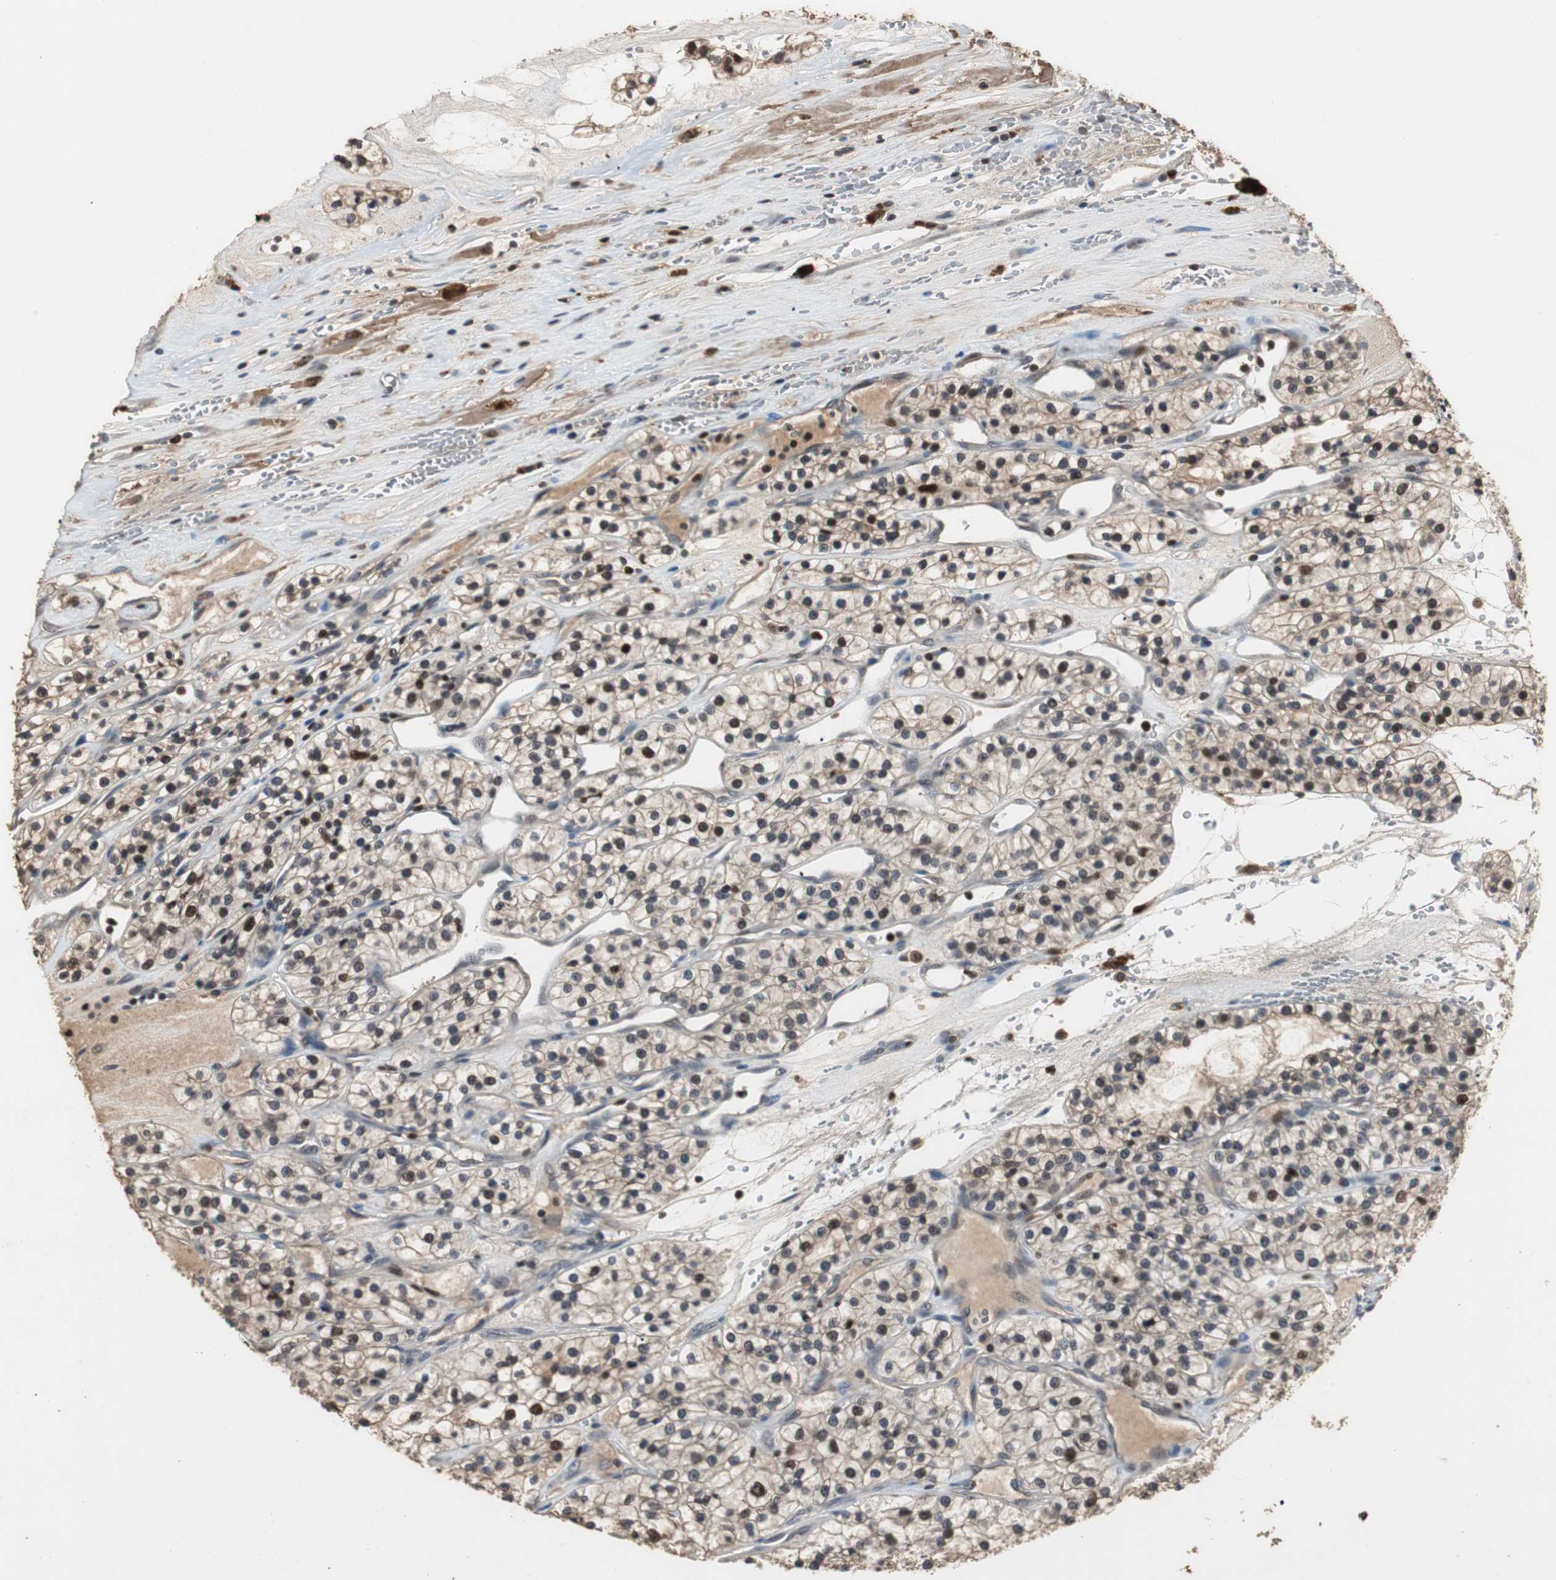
{"staining": {"intensity": "strong", "quantity": "<25%", "location": "nuclear"}, "tissue": "renal cancer", "cell_type": "Tumor cells", "image_type": "cancer", "snomed": [{"axis": "morphology", "description": "Adenocarcinoma, NOS"}, {"axis": "topography", "description": "Kidney"}], "caption": "This image shows immunohistochemistry staining of renal adenocarcinoma, with medium strong nuclear staining in approximately <25% of tumor cells.", "gene": "FEN1", "patient": {"sex": "female", "age": 57}}